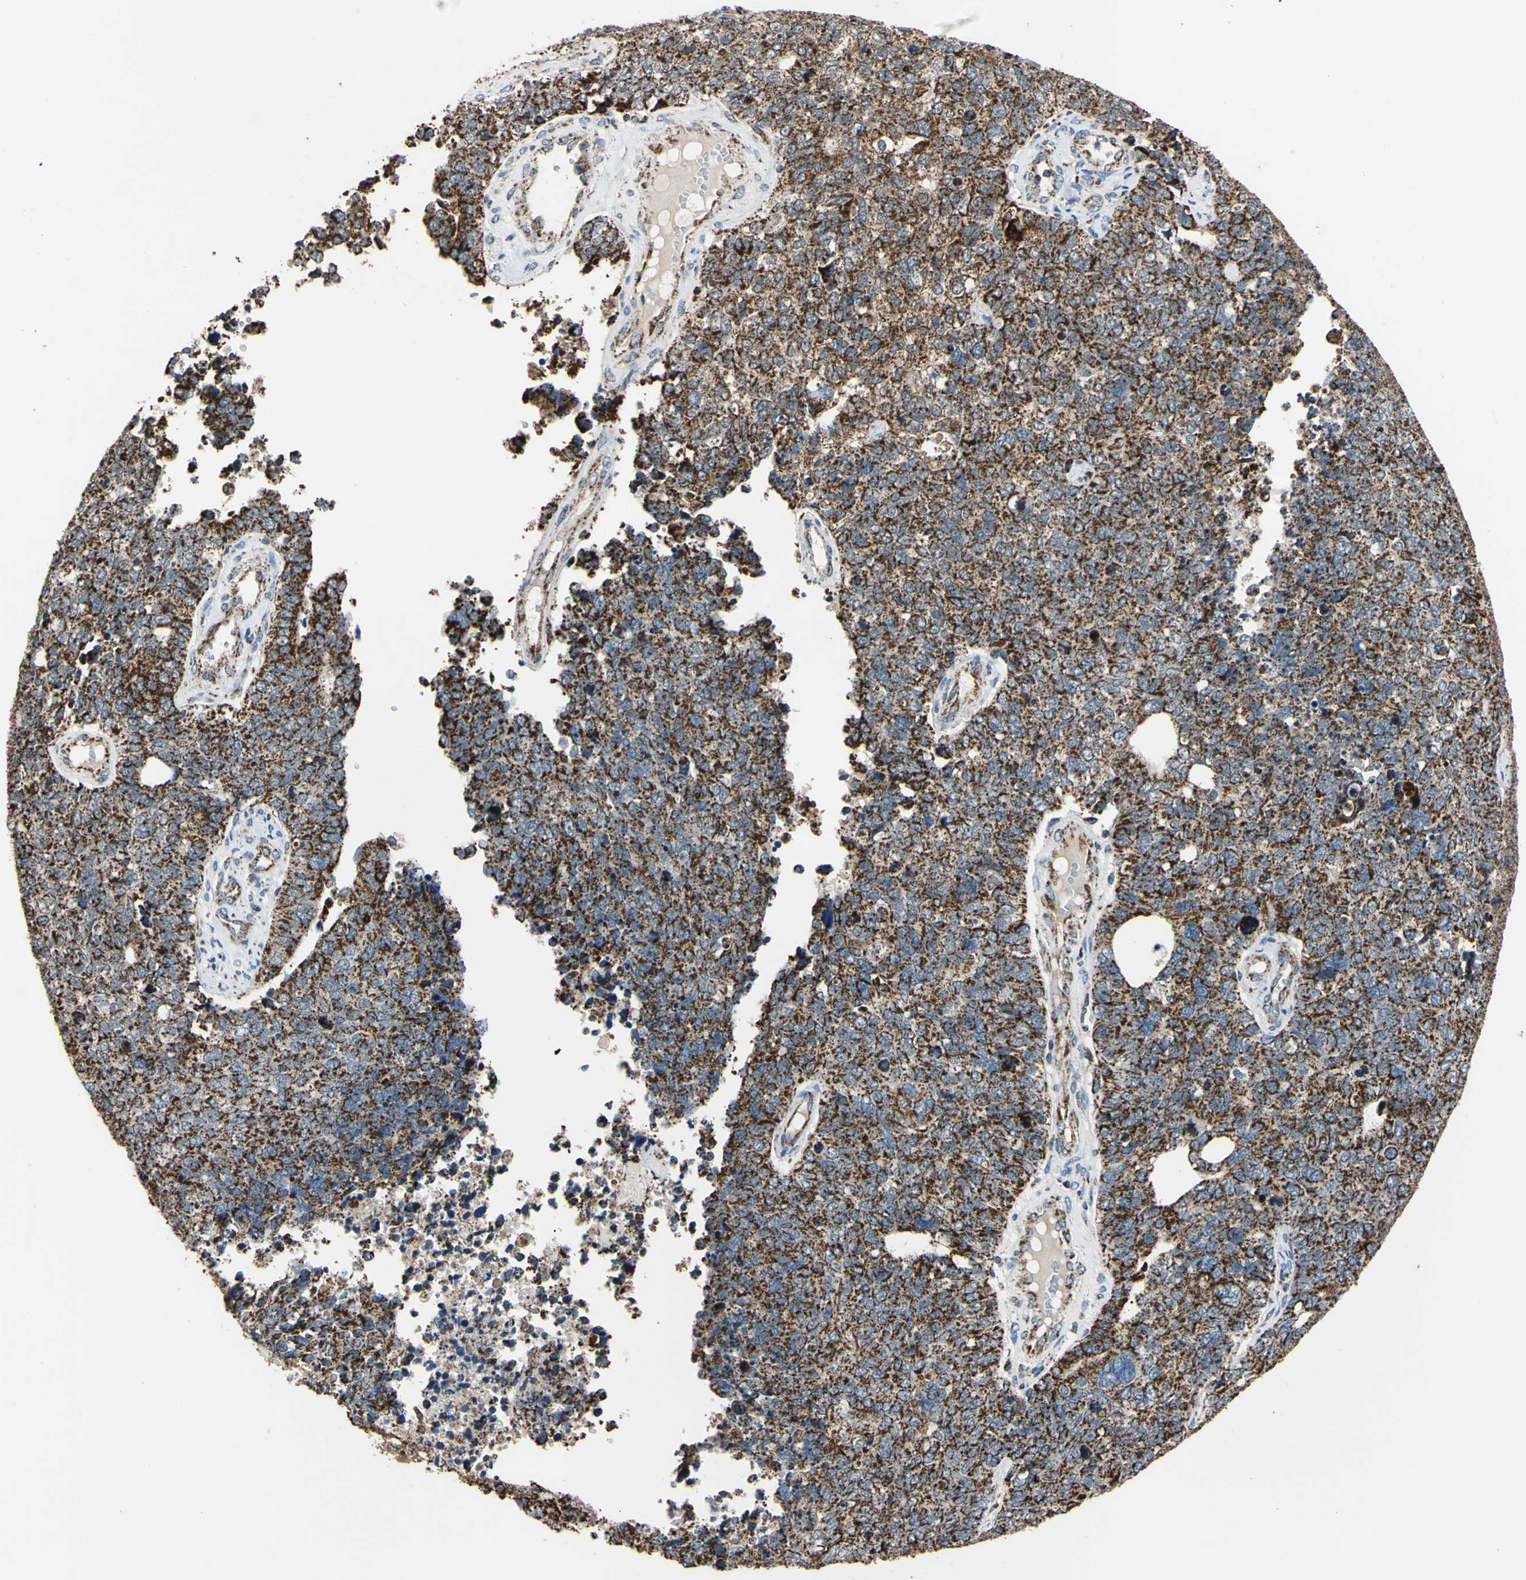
{"staining": {"intensity": "strong", "quantity": ">75%", "location": "cytoplasmic/membranous"}, "tissue": "cervical cancer", "cell_type": "Tumor cells", "image_type": "cancer", "snomed": [{"axis": "morphology", "description": "Squamous cell carcinoma, NOS"}, {"axis": "topography", "description": "Cervix"}], "caption": "Protein expression analysis of human cervical squamous cell carcinoma reveals strong cytoplasmic/membranous expression in about >75% of tumor cells.", "gene": "CLPP", "patient": {"sex": "female", "age": 63}}